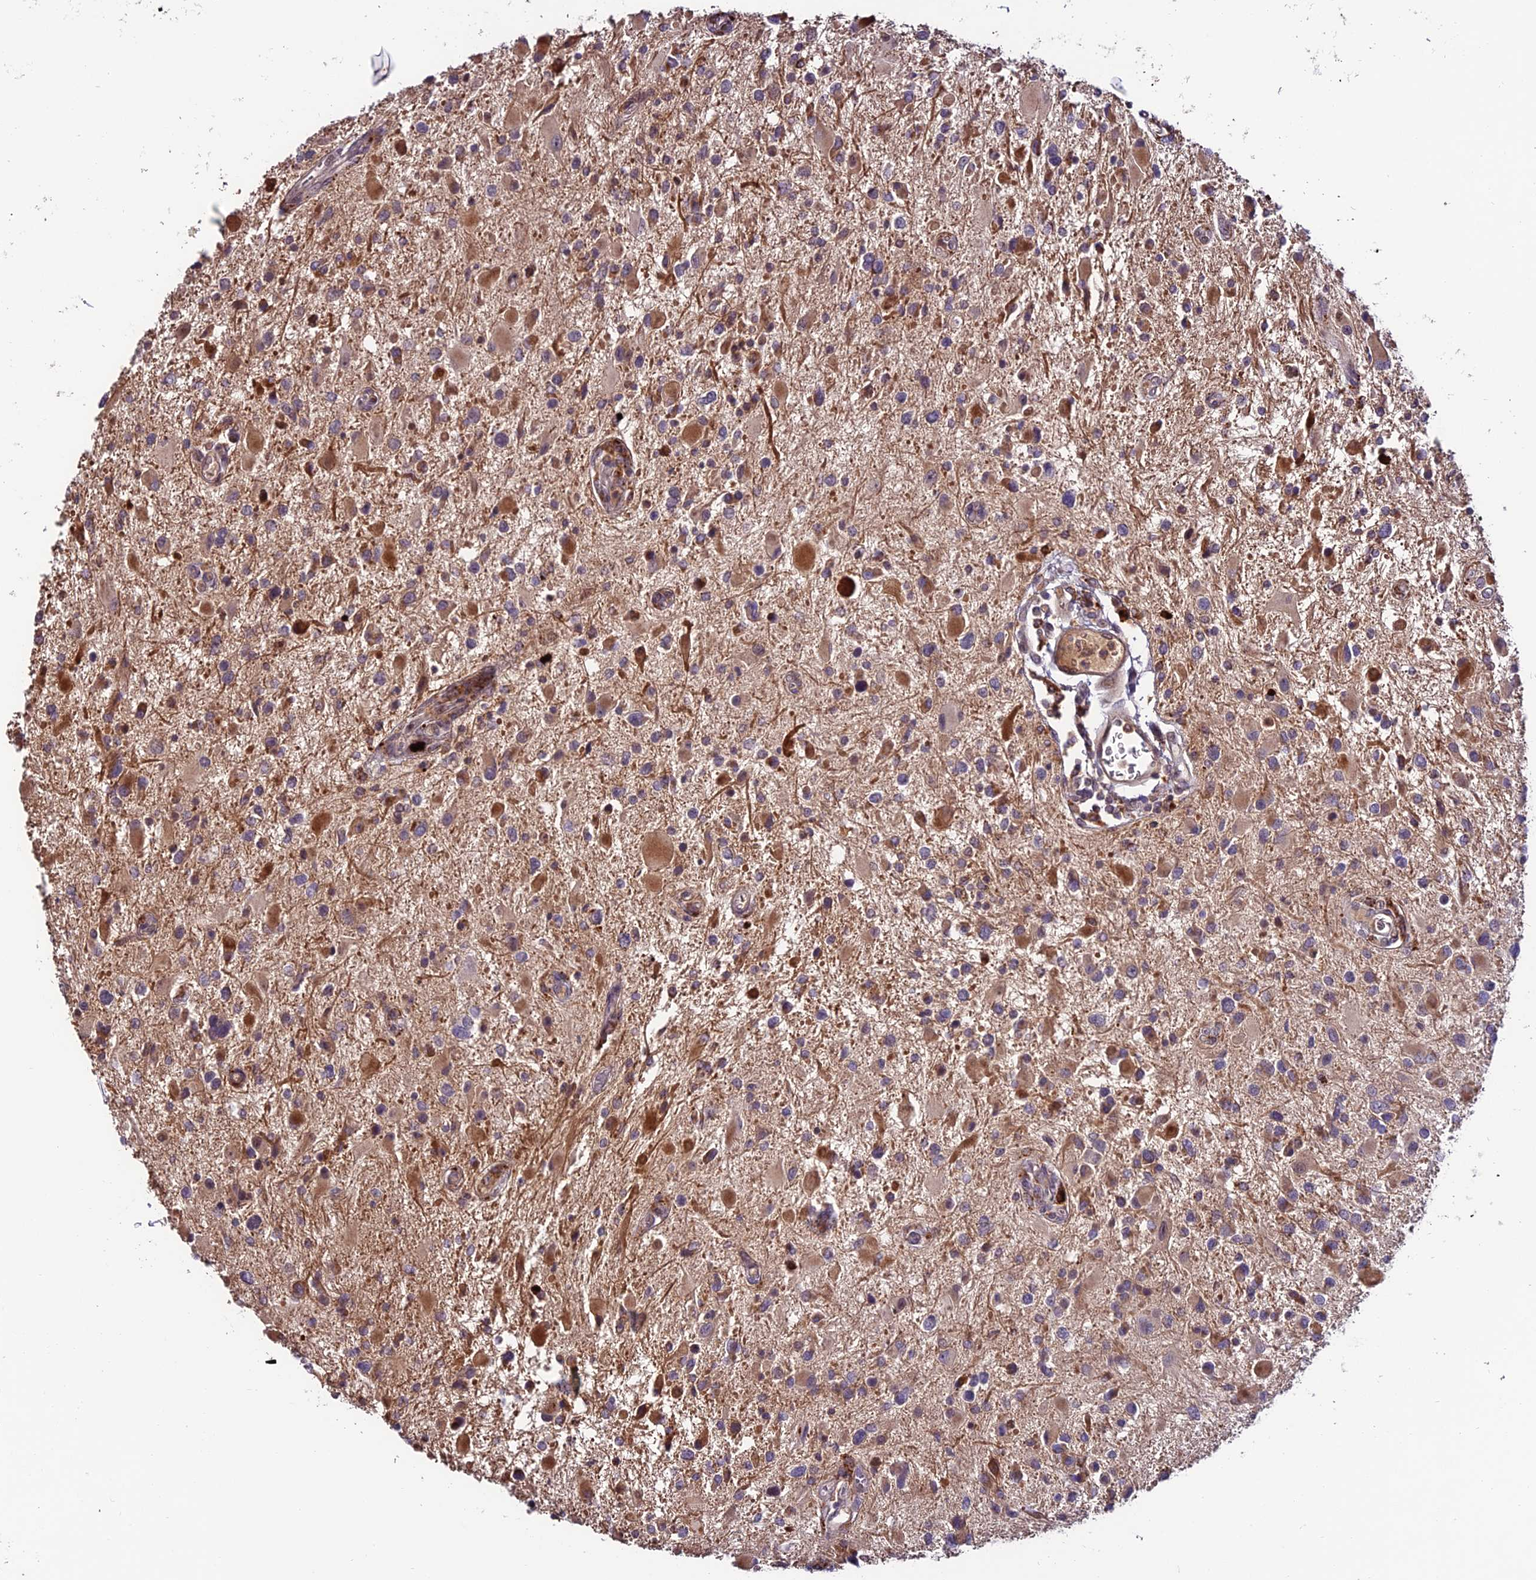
{"staining": {"intensity": "moderate", "quantity": "<25%", "location": "cytoplasmic/membranous"}, "tissue": "glioma", "cell_type": "Tumor cells", "image_type": "cancer", "snomed": [{"axis": "morphology", "description": "Glioma, malignant, High grade"}, {"axis": "topography", "description": "Brain"}], "caption": "Protein analysis of malignant glioma (high-grade) tissue reveals moderate cytoplasmic/membranous expression in about <25% of tumor cells. Immunohistochemistry stains the protein in brown and the nuclei are stained blue.", "gene": "ARHGEF18", "patient": {"sex": "male", "age": 53}}